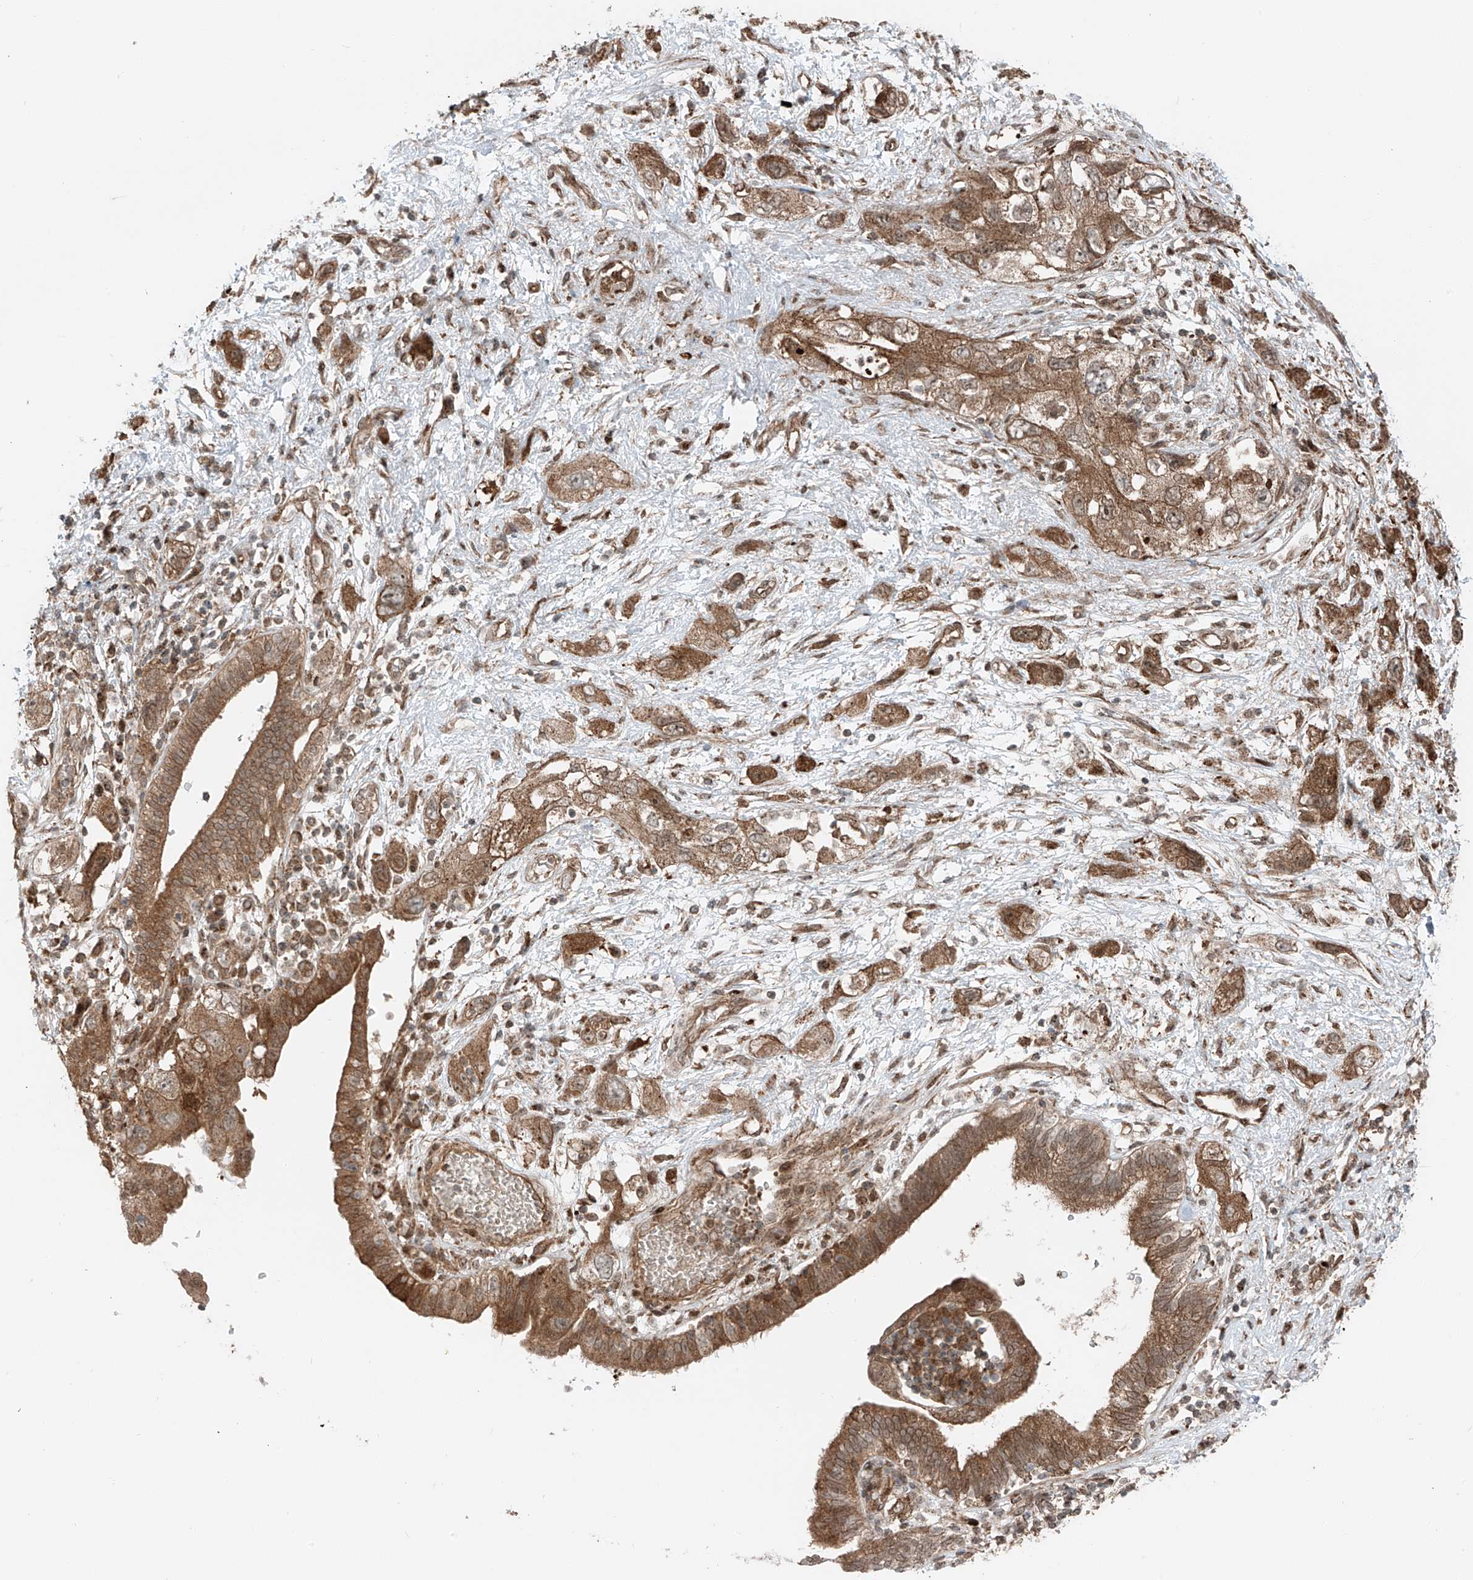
{"staining": {"intensity": "moderate", "quantity": ">75%", "location": "cytoplasmic/membranous"}, "tissue": "pancreatic cancer", "cell_type": "Tumor cells", "image_type": "cancer", "snomed": [{"axis": "morphology", "description": "Adenocarcinoma, NOS"}, {"axis": "topography", "description": "Pancreas"}], "caption": "Immunohistochemistry (DAB (3,3'-diaminobenzidine)) staining of pancreatic cancer exhibits moderate cytoplasmic/membranous protein expression in approximately >75% of tumor cells.", "gene": "USP48", "patient": {"sex": "female", "age": 73}}